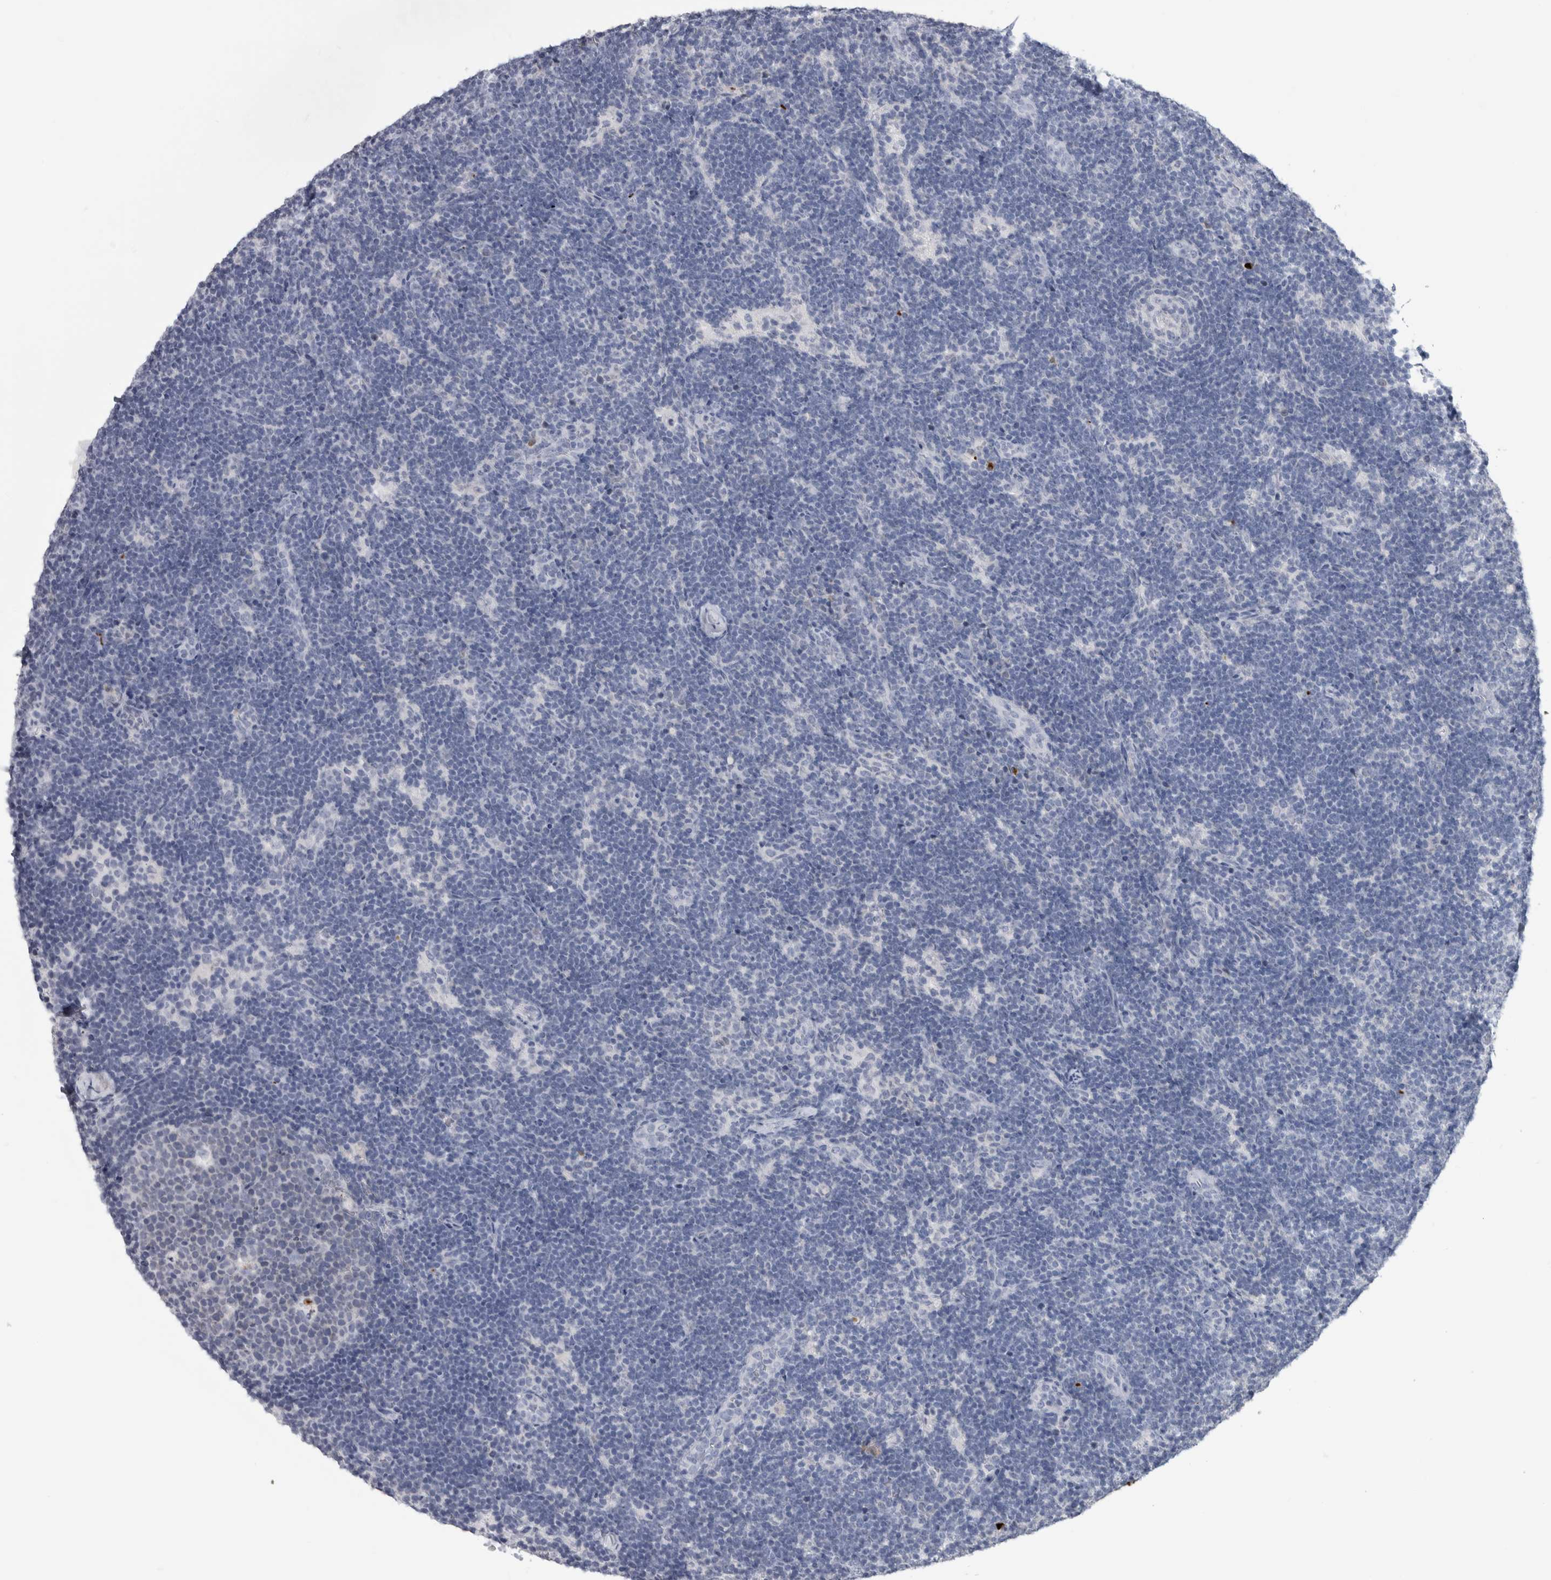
{"staining": {"intensity": "negative", "quantity": "none", "location": "none"}, "tissue": "lymph node", "cell_type": "Germinal center cells", "image_type": "normal", "snomed": [{"axis": "morphology", "description": "Normal tissue, NOS"}, {"axis": "topography", "description": "Lymph node"}], "caption": "Lymph node stained for a protein using immunohistochemistry (IHC) demonstrates no positivity germinal center cells.", "gene": "ADAM2", "patient": {"sex": "female", "age": 22}}